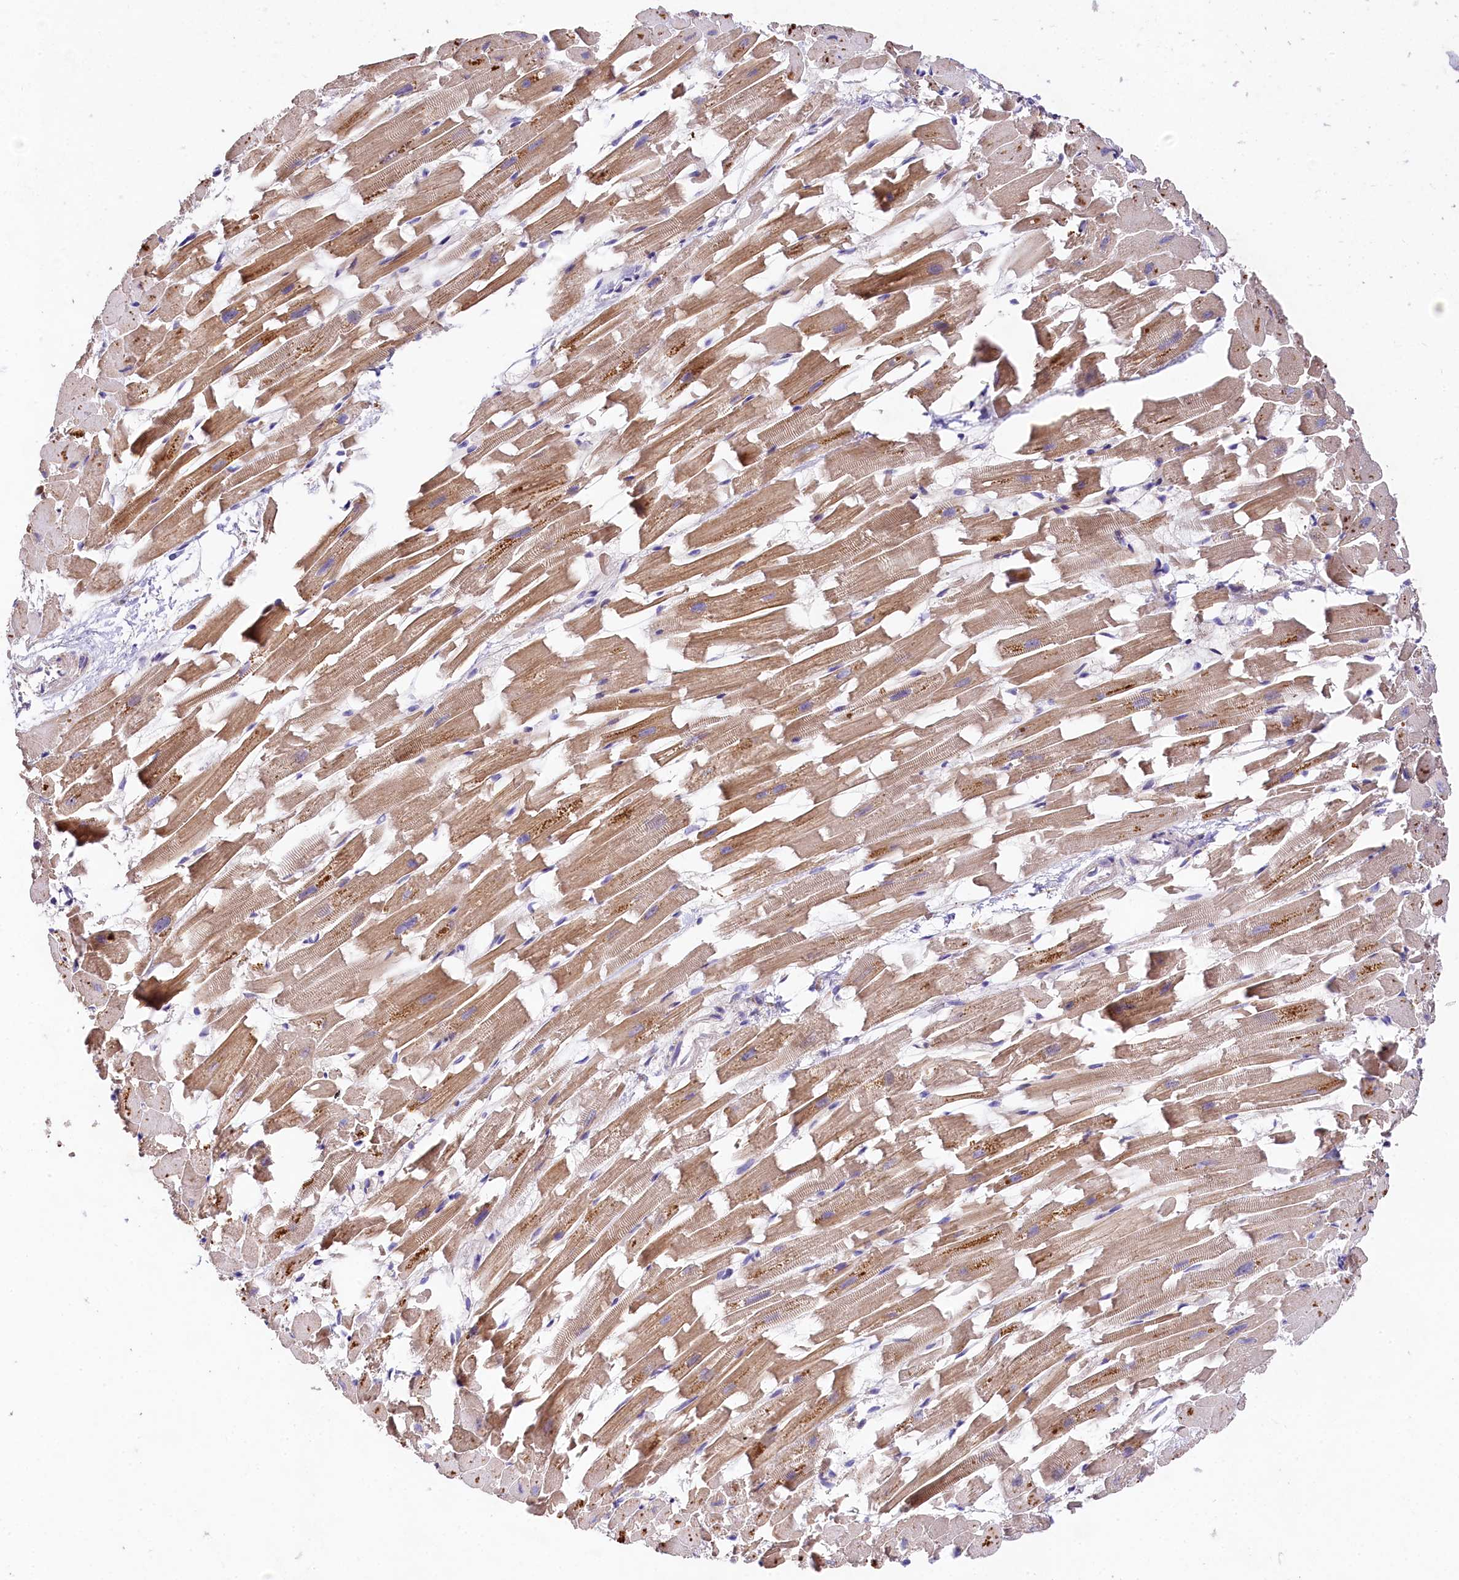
{"staining": {"intensity": "moderate", "quantity": "25%-75%", "location": "cytoplasmic/membranous"}, "tissue": "heart muscle", "cell_type": "Cardiomyocytes", "image_type": "normal", "snomed": [{"axis": "morphology", "description": "Normal tissue, NOS"}, {"axis": "topography", "description": "Heart"}], "caption": "Moderate cytoplasmic/membranous positivity is appreciated in about 25%-75% of cardiomyocytes in unremarkable heart muscle.", "gene": "FXYD6", "patient": {"sex": "female", "age": 64}}